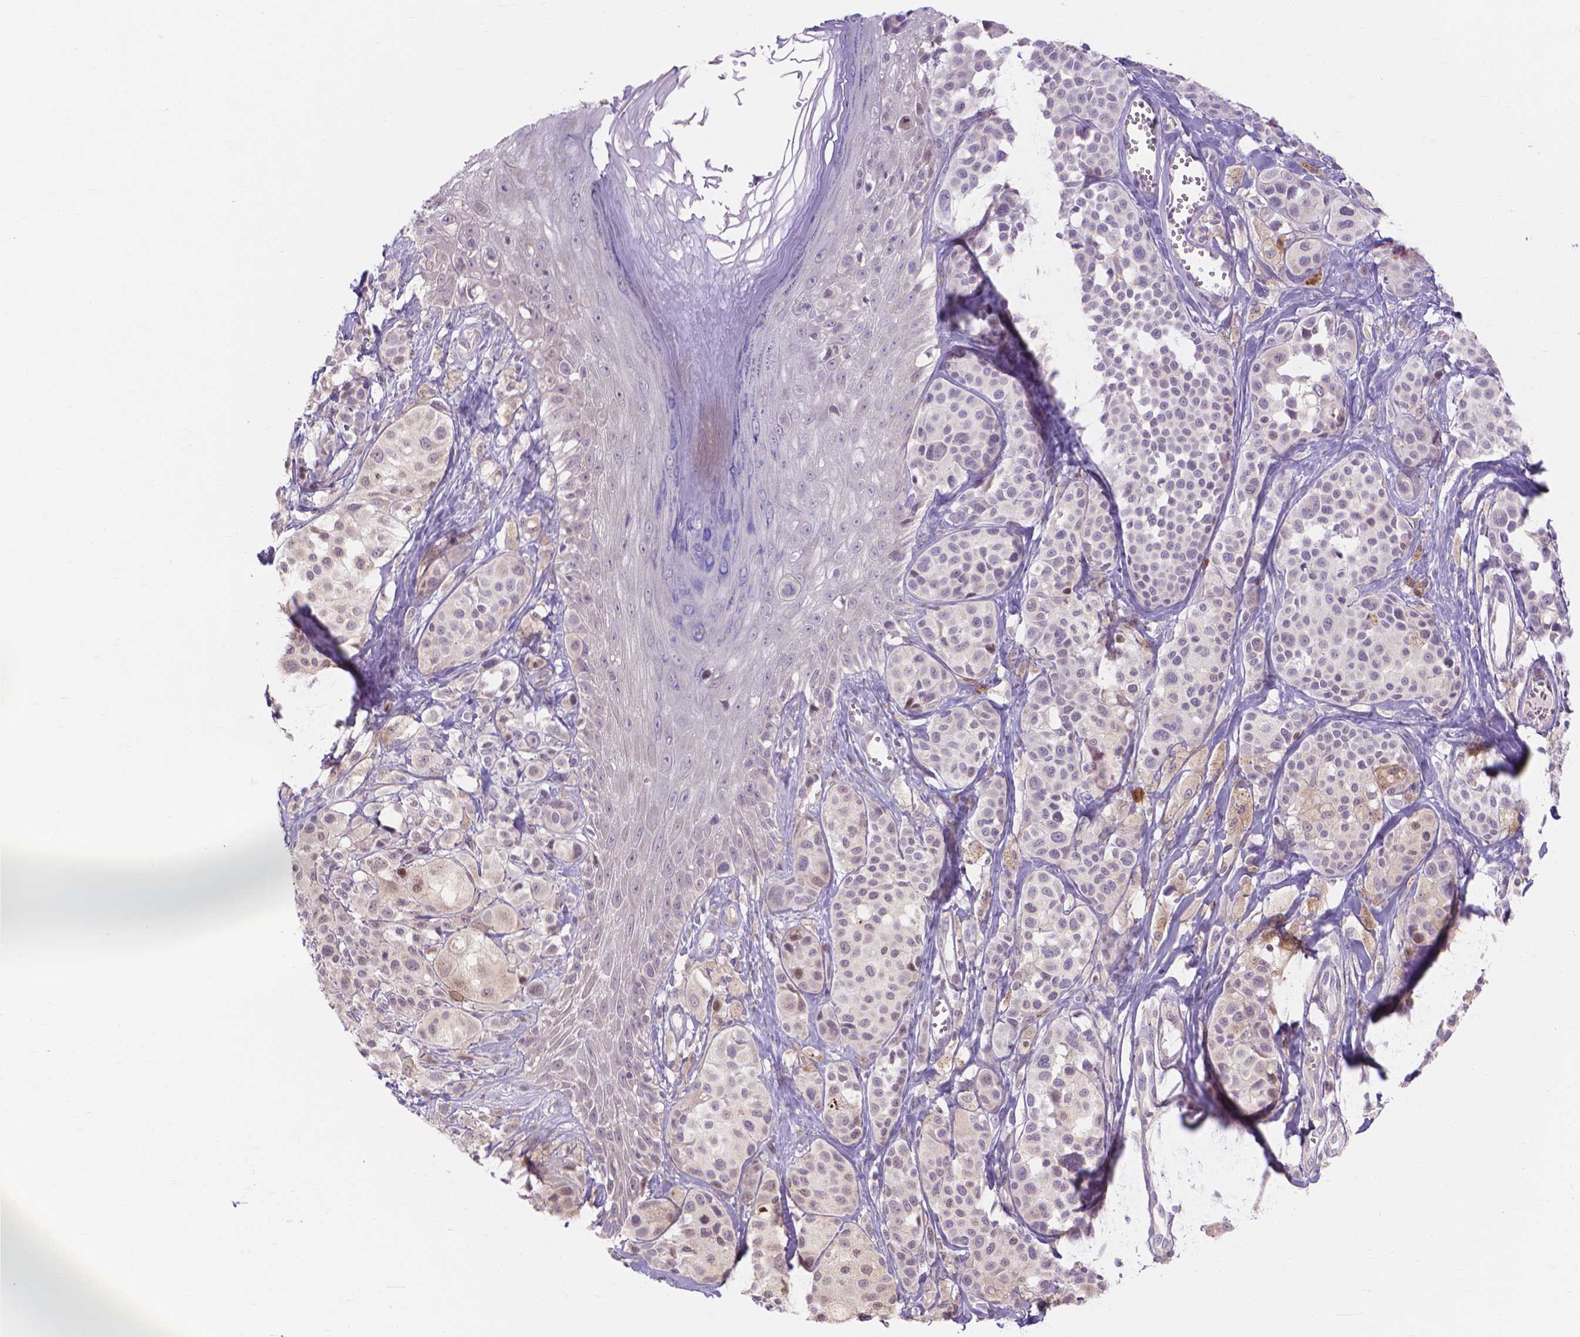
{"staining": {"intensity": "negative", "quantity": "none", "location": "none"}, "tissue": "melanoma", "cell_type": "Tumor cells", "image_type": "cancer", "snomed": [{"axis": "morphology", "description": "Malignant melanoma, NOS"}, {"axis": "topography", "description": "Skin"}], "caption": "Micrograph shows no protein staining in tumor cells of malignant melanoma tissue. (DAB immunohistochemistry (IHC) with hematoxylin counter stain).", "gene": "PRDM13", "patient": {"sex": "male", "age": 77}}